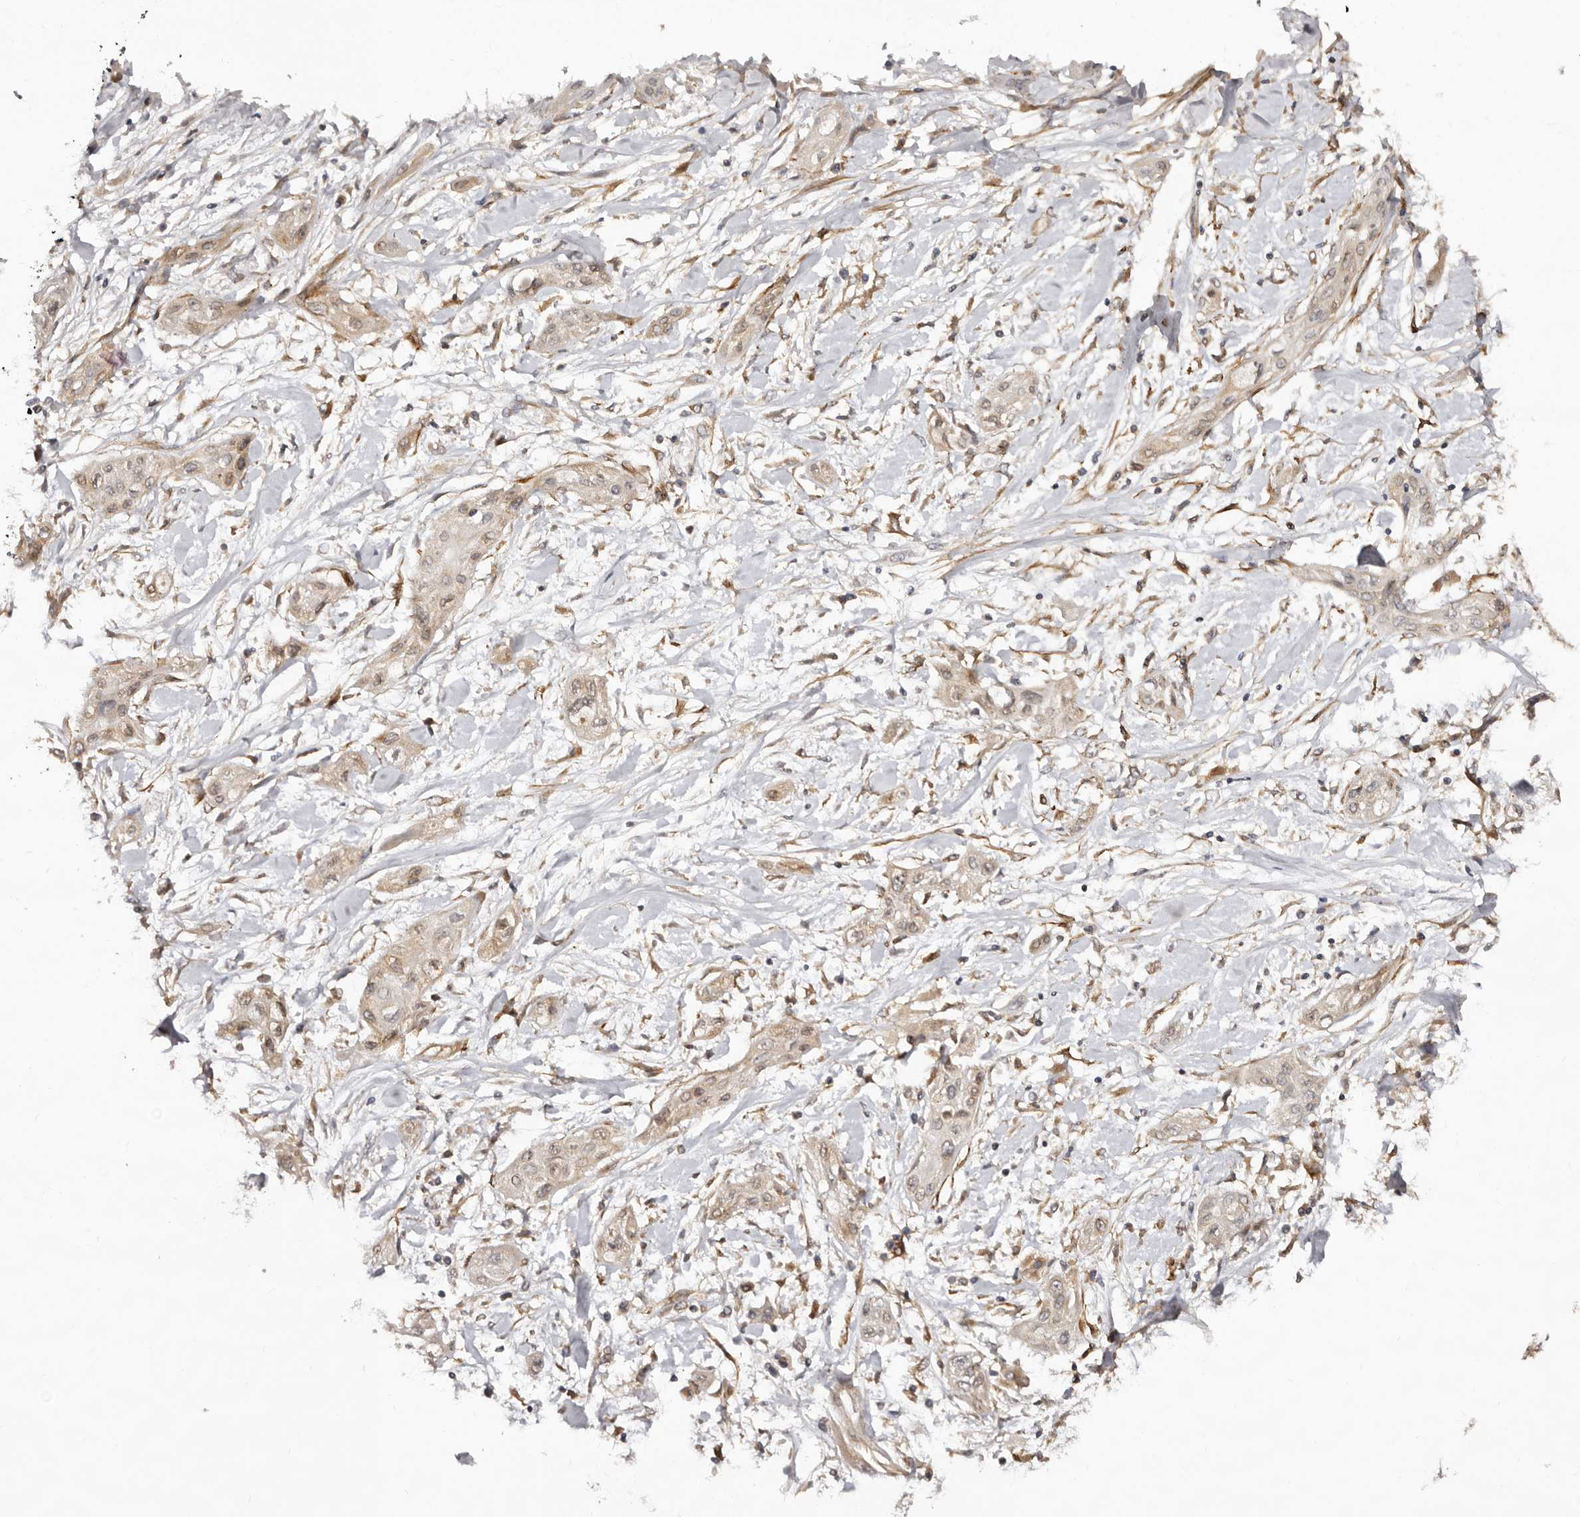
{"staining": {"intensity": "weak", "quantity": ">75%", "location": "cytoplasmic/membranous"}, "tissue": "lung cancer", "cell_type": "Tumor cells", "image_type": "cancer", "snomed": [{"axis": "morphology", "description": "Squamous cell carcinoma, NOS"}, {"axis": "topography", "description": "Lung"}], "caption": "Protein staining exhibits weak cytoplasmic/membranous expression in about >75% of tumor cells in lung cancer.", "gene": "MICAL2", "patient": {"sex": "female", "age": 47}}